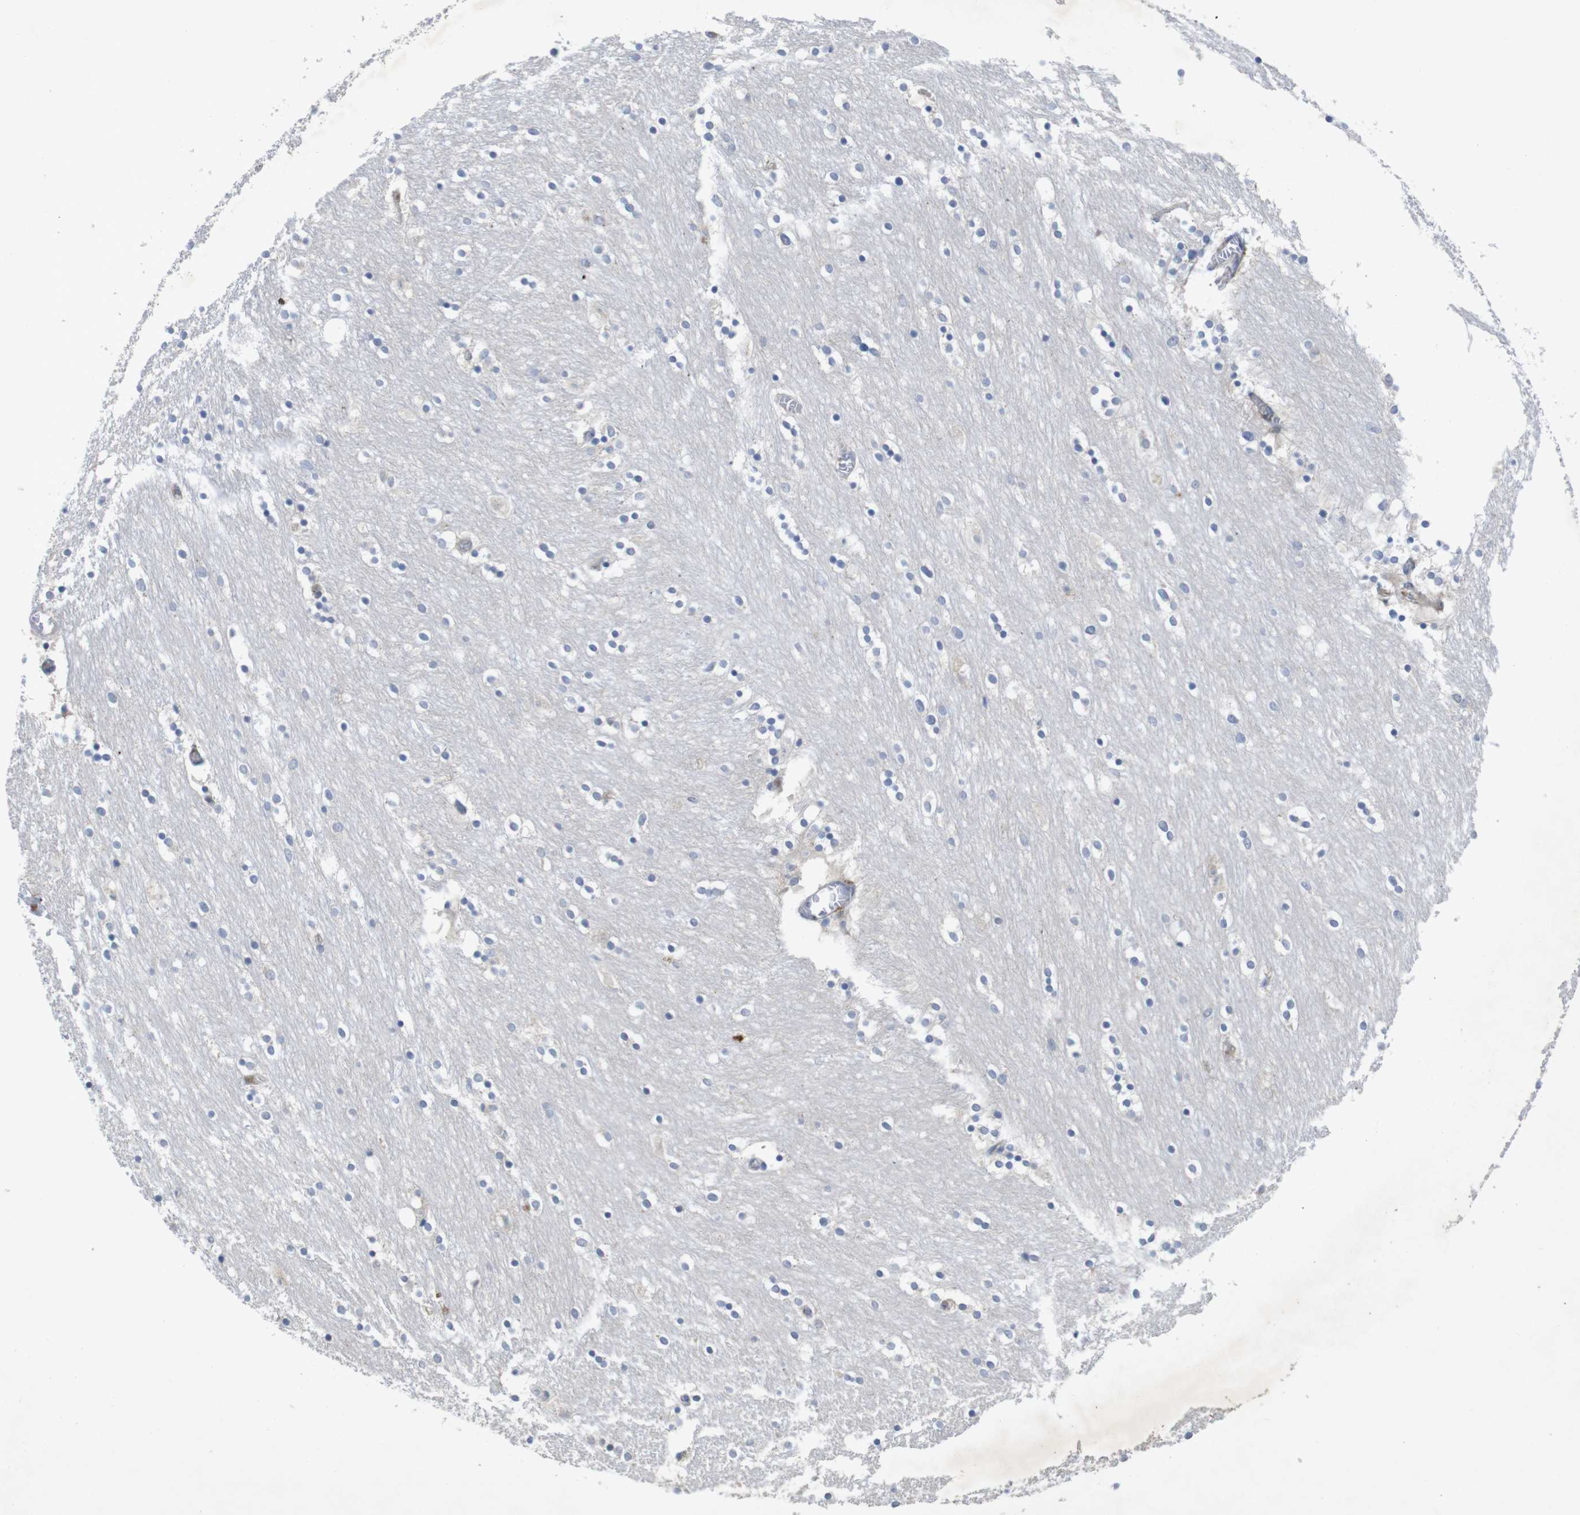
{"staining": {"intensity": "moderate", "quantity": "<25%", "location": "cytoplasmic/membranous"}, "tissue": "caudate", "cell_type": "Glial cells", "image_type": "normal", "snomed": [{"axis": "morphology", "description": "Normal tissue, NOS"}, {"axis": "topography", "description": "Lateral ventricle wall"}], "caption": "Protein staining demonstrates moderate cytoplasmic/membranous staining in approximately <25% of glial cells in normal caudate.", "gene": "BCAR3", "patient": {"sex": "female", "age": 54}}